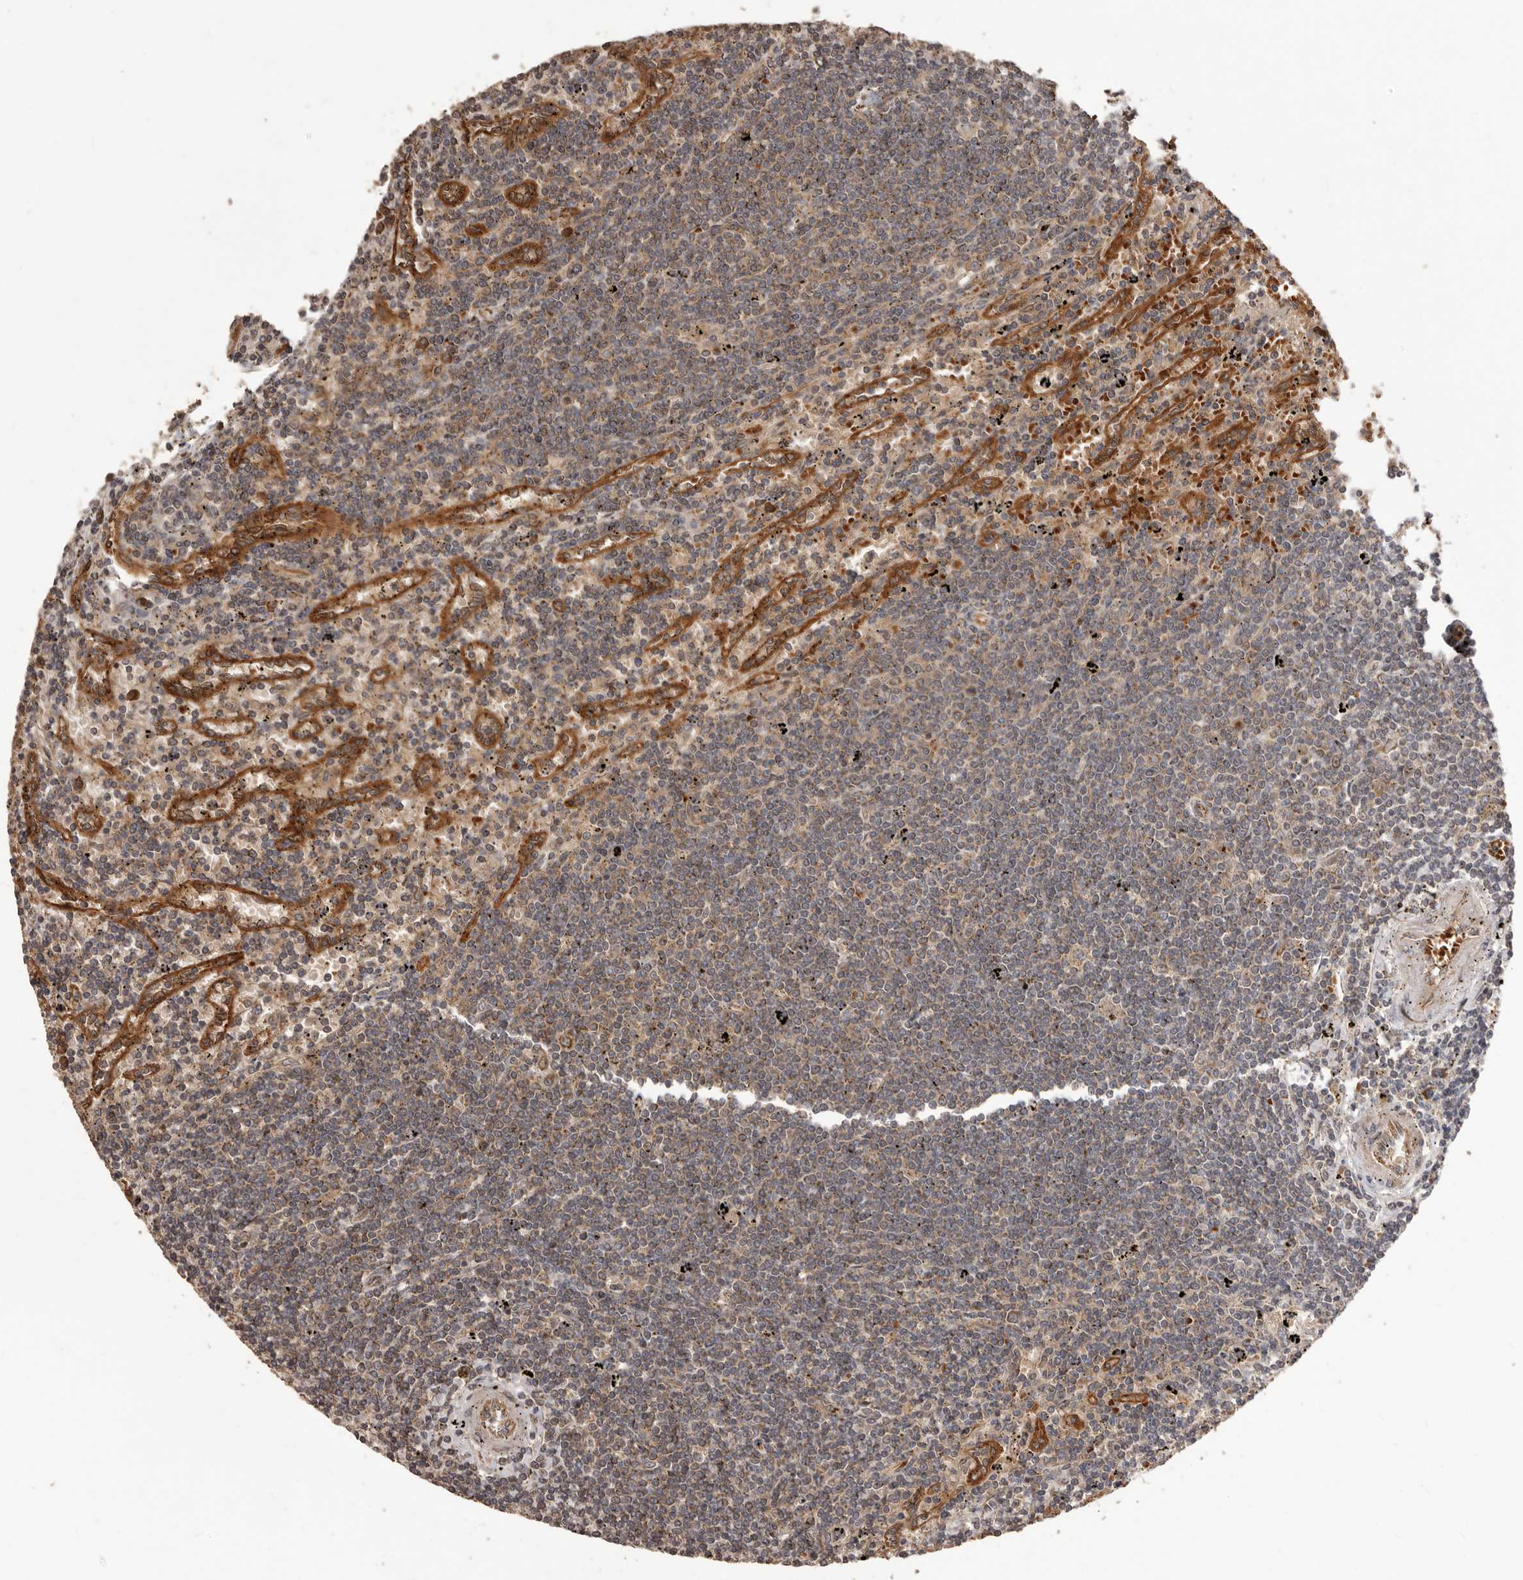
{"staining": {"intensity": "weak", "quantity": "25%-75%", "location": "cytoplasmic/membranous"}, "tissue": "lymphoma", "cell_type": "Tumor cells", "image_type": "cancer", "snomed": [{"axis": "morphology", "description": "Malignant lymphoma, non-Hodgkin's type, Low grade"}, {"axis": "topography", "description": "Spleen"}], "caption": "Low-grade malignant lymphoma, non-Hodgkin's type tissue demonstrates weak cytoplasmic/membranous positivity in about 25%-75% of tumor cells", "gene": "QRSL1", "patient": {"sex": "male", "age": 76}}